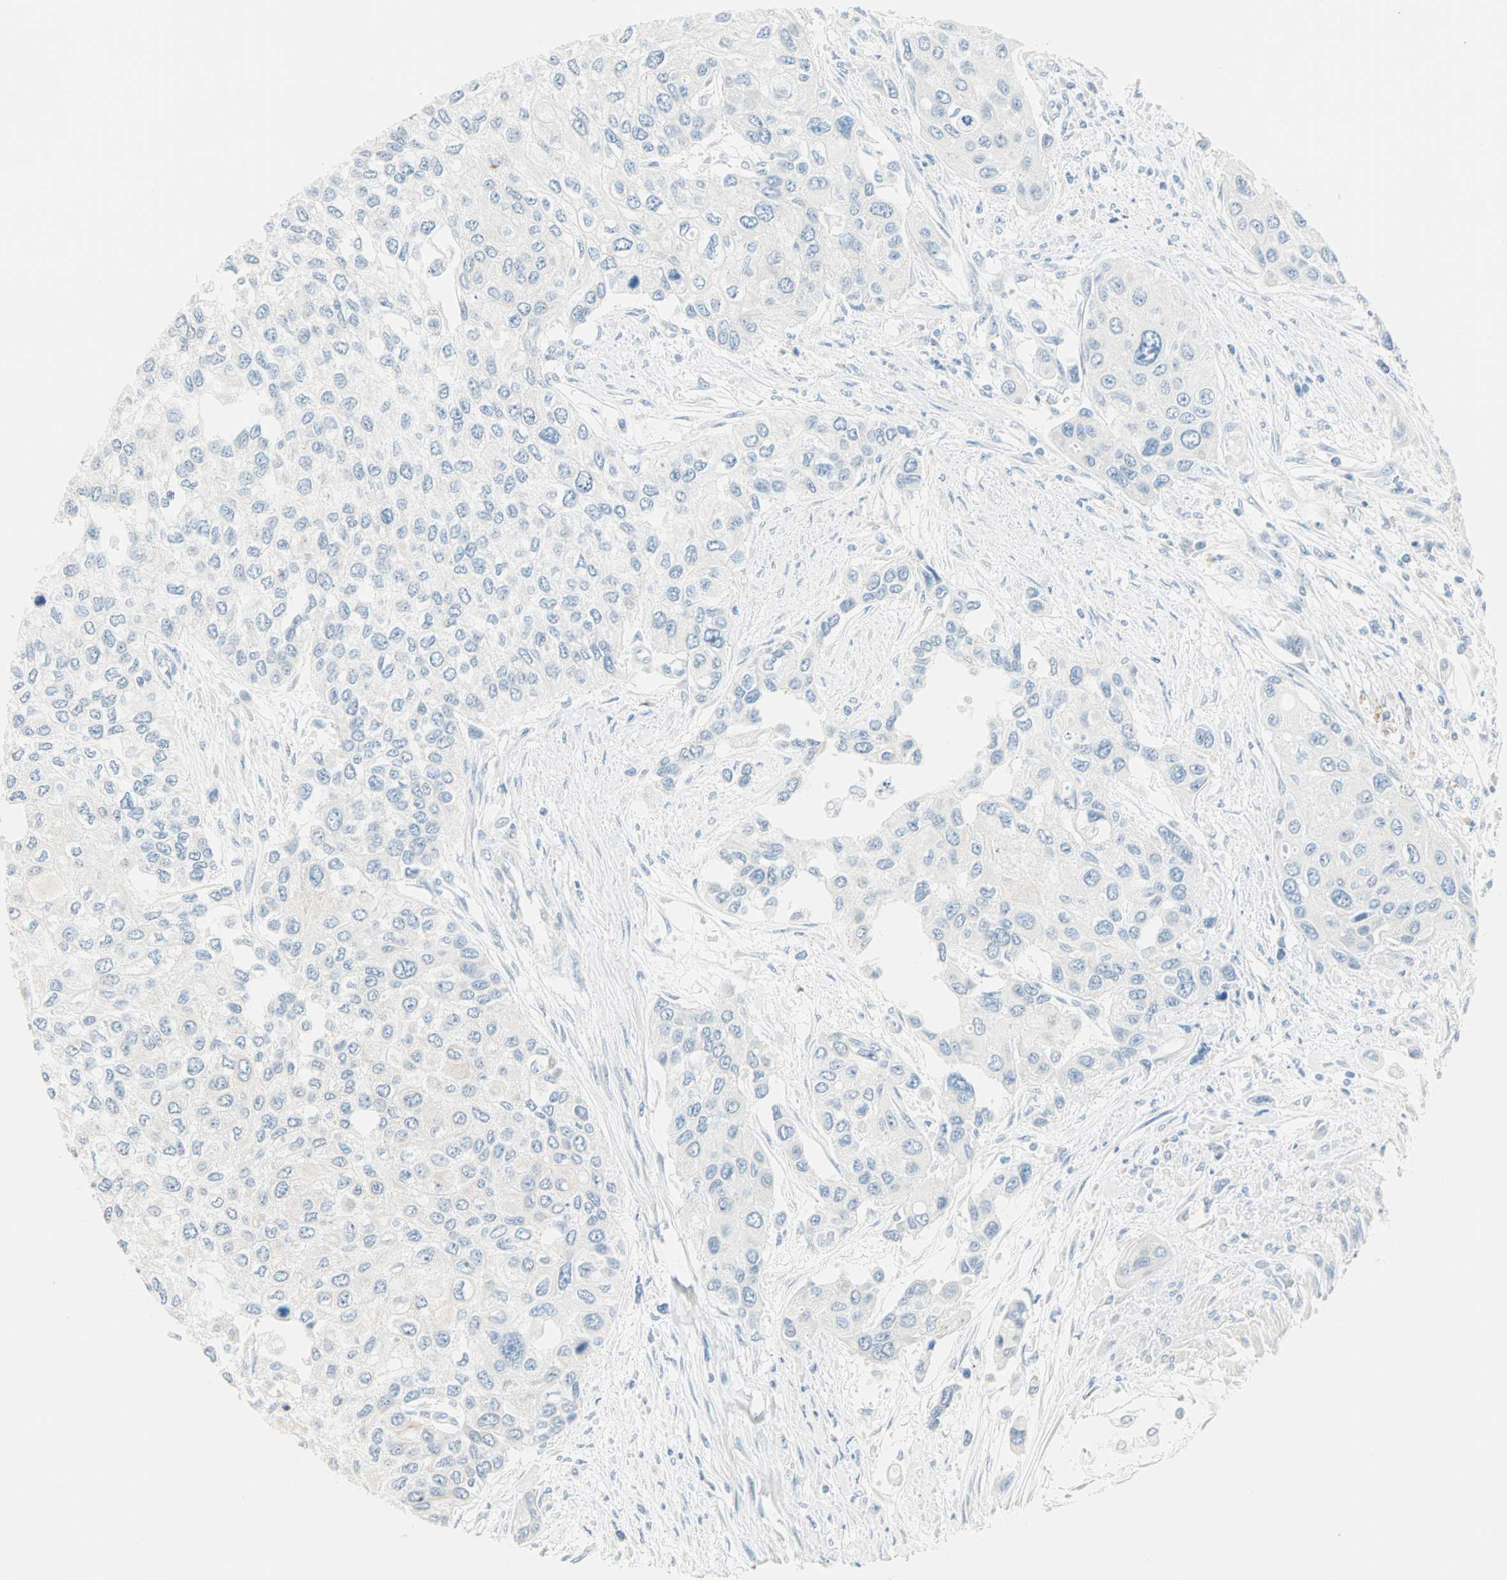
{"staining": {"intensity": "negative", "quantity": "none", "location": "none"}, "tissue": "urothelial cancer", "cell_type": "Tumor cells", "image_type": "cancer", "snomed": [{"axis": "morphology", "description": "Urothelial carcinoma, High grade"}, {"axis": "topography", "description": "Urinary bladder"}], "caption": "High power microscopy micrograph of an IHC image of urothelial carcinoma (high-grade), revealing no significant staining in tumor cells. (DAB IHC visualized using brightfield microscopy, high magnification).", "gene": "SULT1C2", "patient": {"sex": "female", "age": 56}}